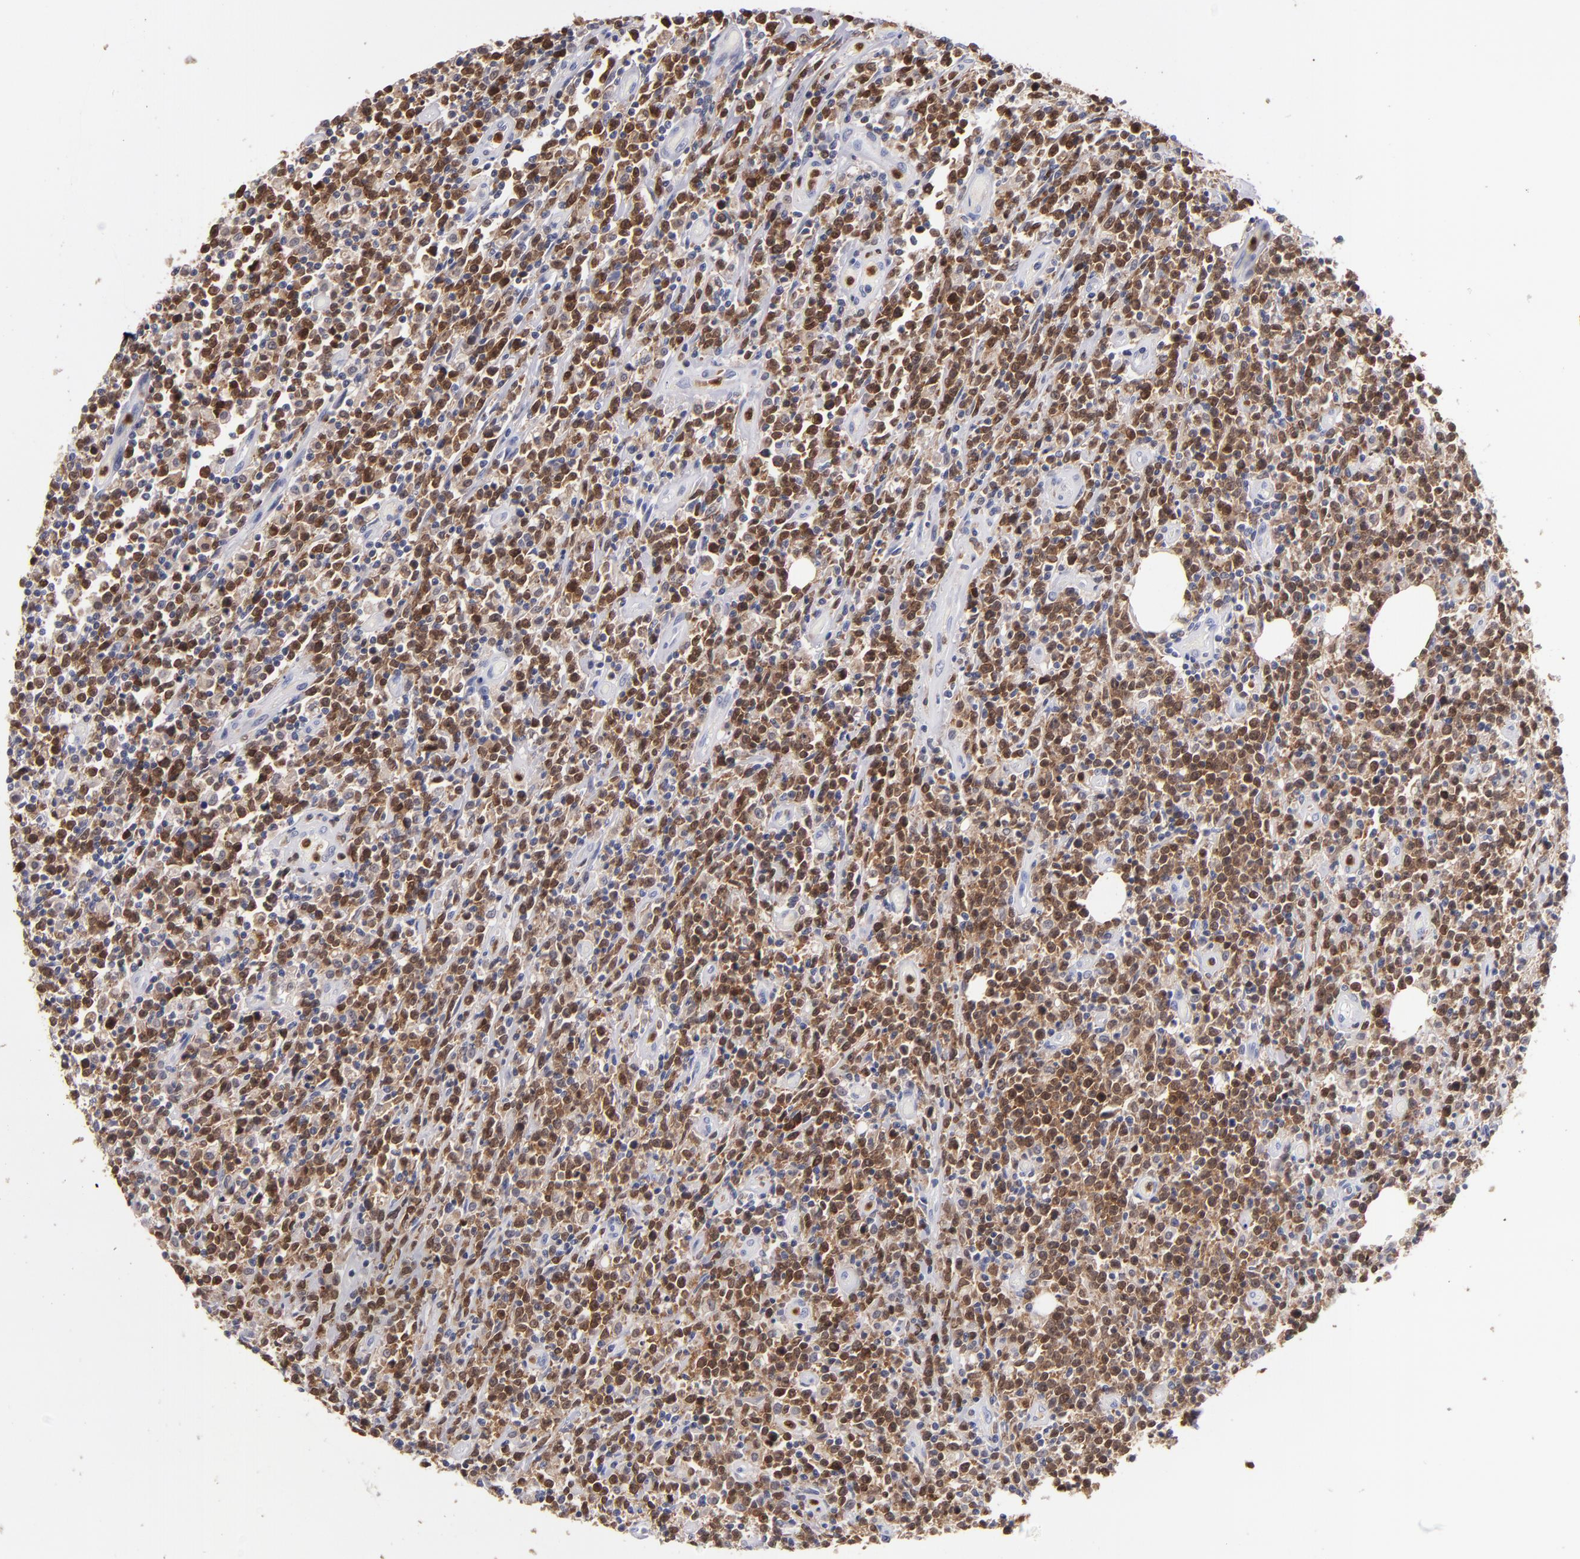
{"staining": {"intensity": "strong", "quantity": ">75%", "location": "cytoplasmic/membranous"}, "tissue": "lymphoma", "cell_type": "Tumor cells", "image_type": "cancer", "snomed": [{"axis": "morphology", "description": "Malignant lymphoma, non-Hodgkin's type, High grade"}, {"axis": "topography", "description": "Colon"}], "caption": "Immunohistochemistry histopathology image of human malignant lymphoma, non-Hodgkin's type (high-grade) stained for a protein (brown), which shows high levels of strong cytoplasmic/membranous positivity in approximately >75% of tumor cells.", "gene": "PRKCD", "patient": {"sex": "male", "age": 82}}